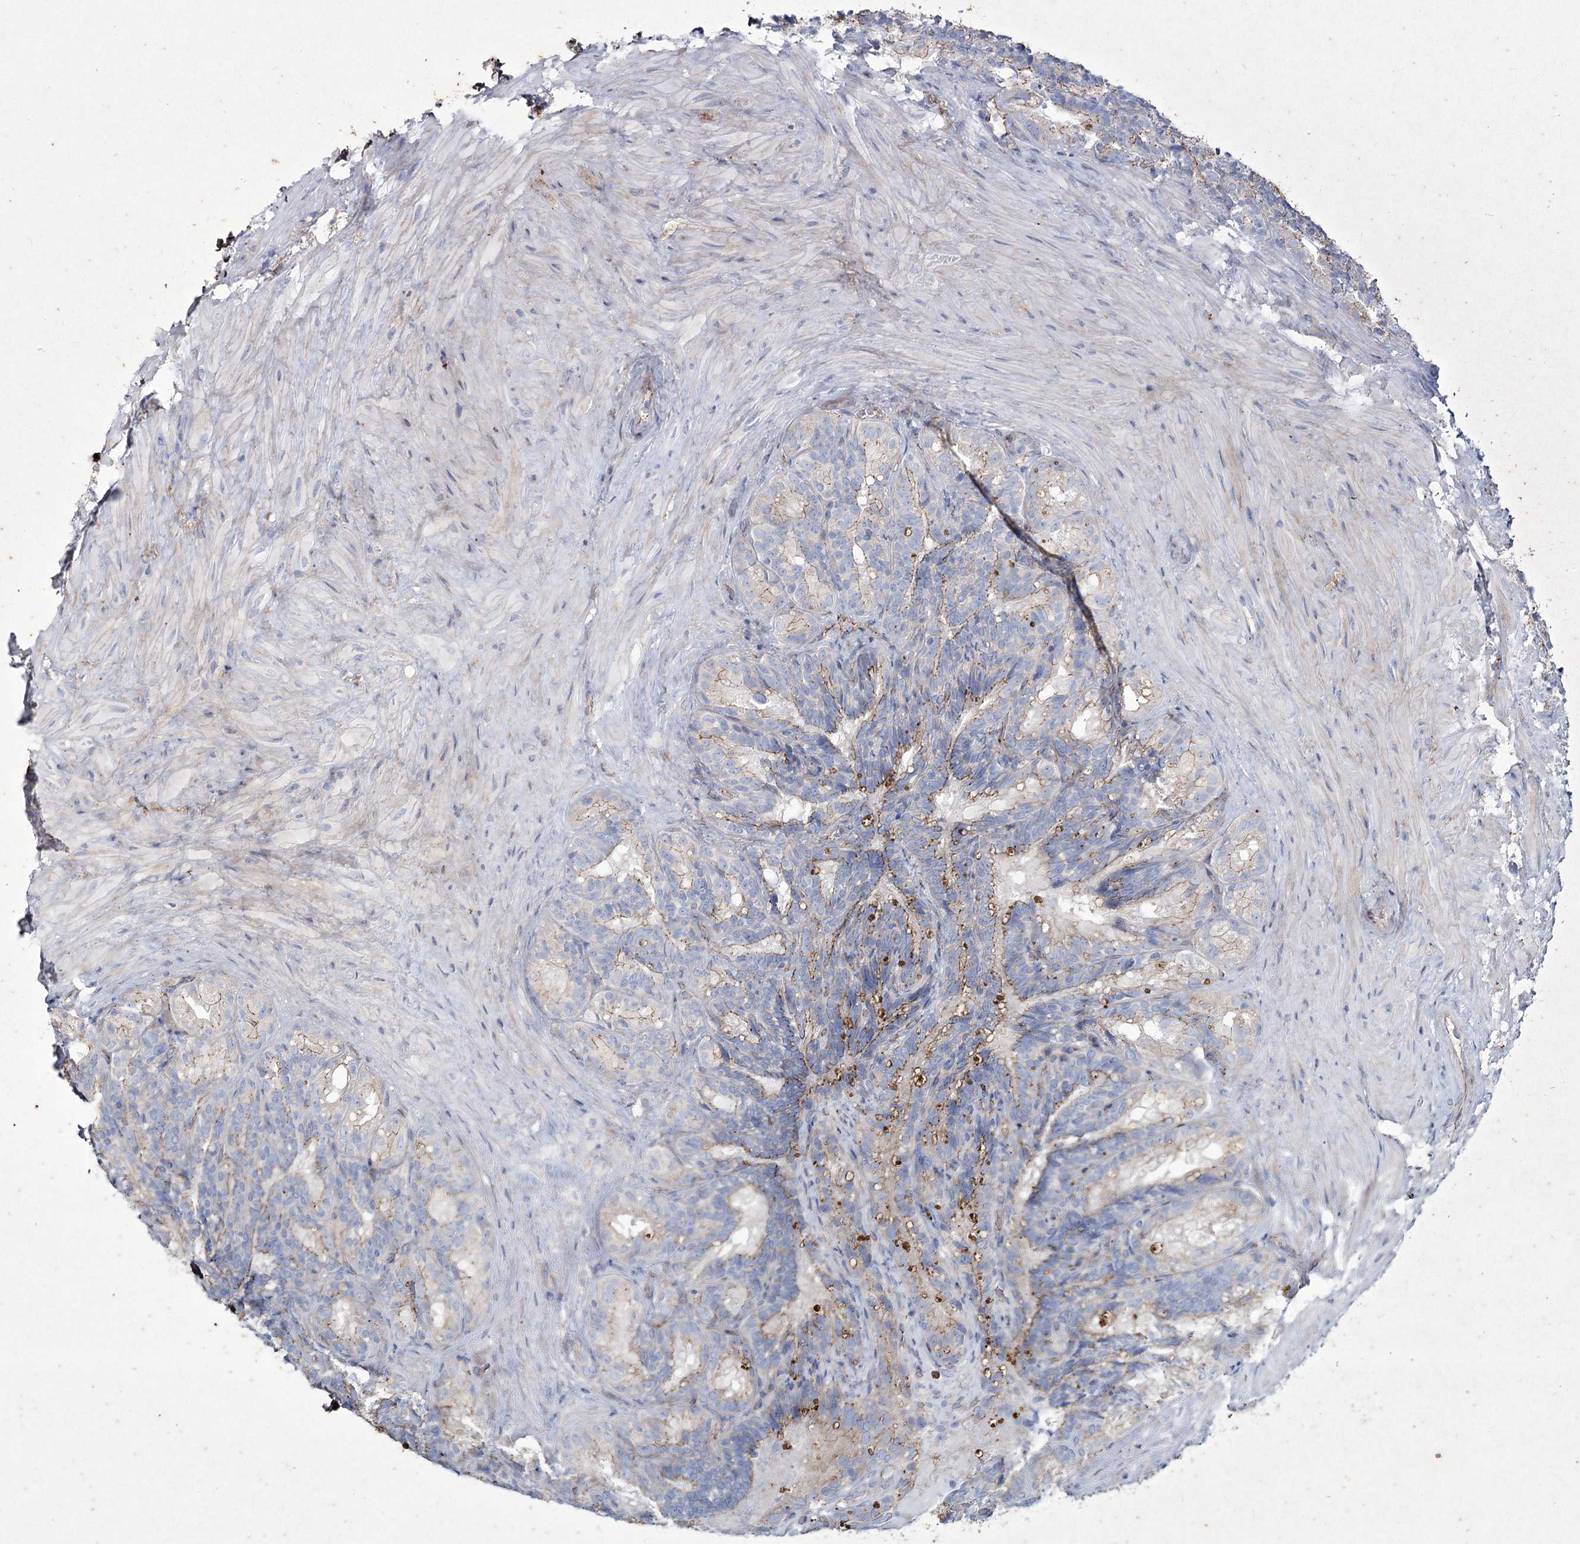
{"staining": {"intensity": "negative", "quantity": "none", "location": "none"}, "tissue": "seminal vesicle", "cell_type": "Glandular cells", "image_type": "normal", "snomed": [{"axis": "morphology", "description": "Normal tissue, NOS"}, {"axis": "topography", "description": "Seminal veicle"}], "caption": "High power microscopy photomicrograph of an IHC histopathology image of unremarkable seminal vesicle, revealing no significant expression in glandular cells.", "gene": "LDLRAD3", "patient": {"sex": "male", "age": 60}}